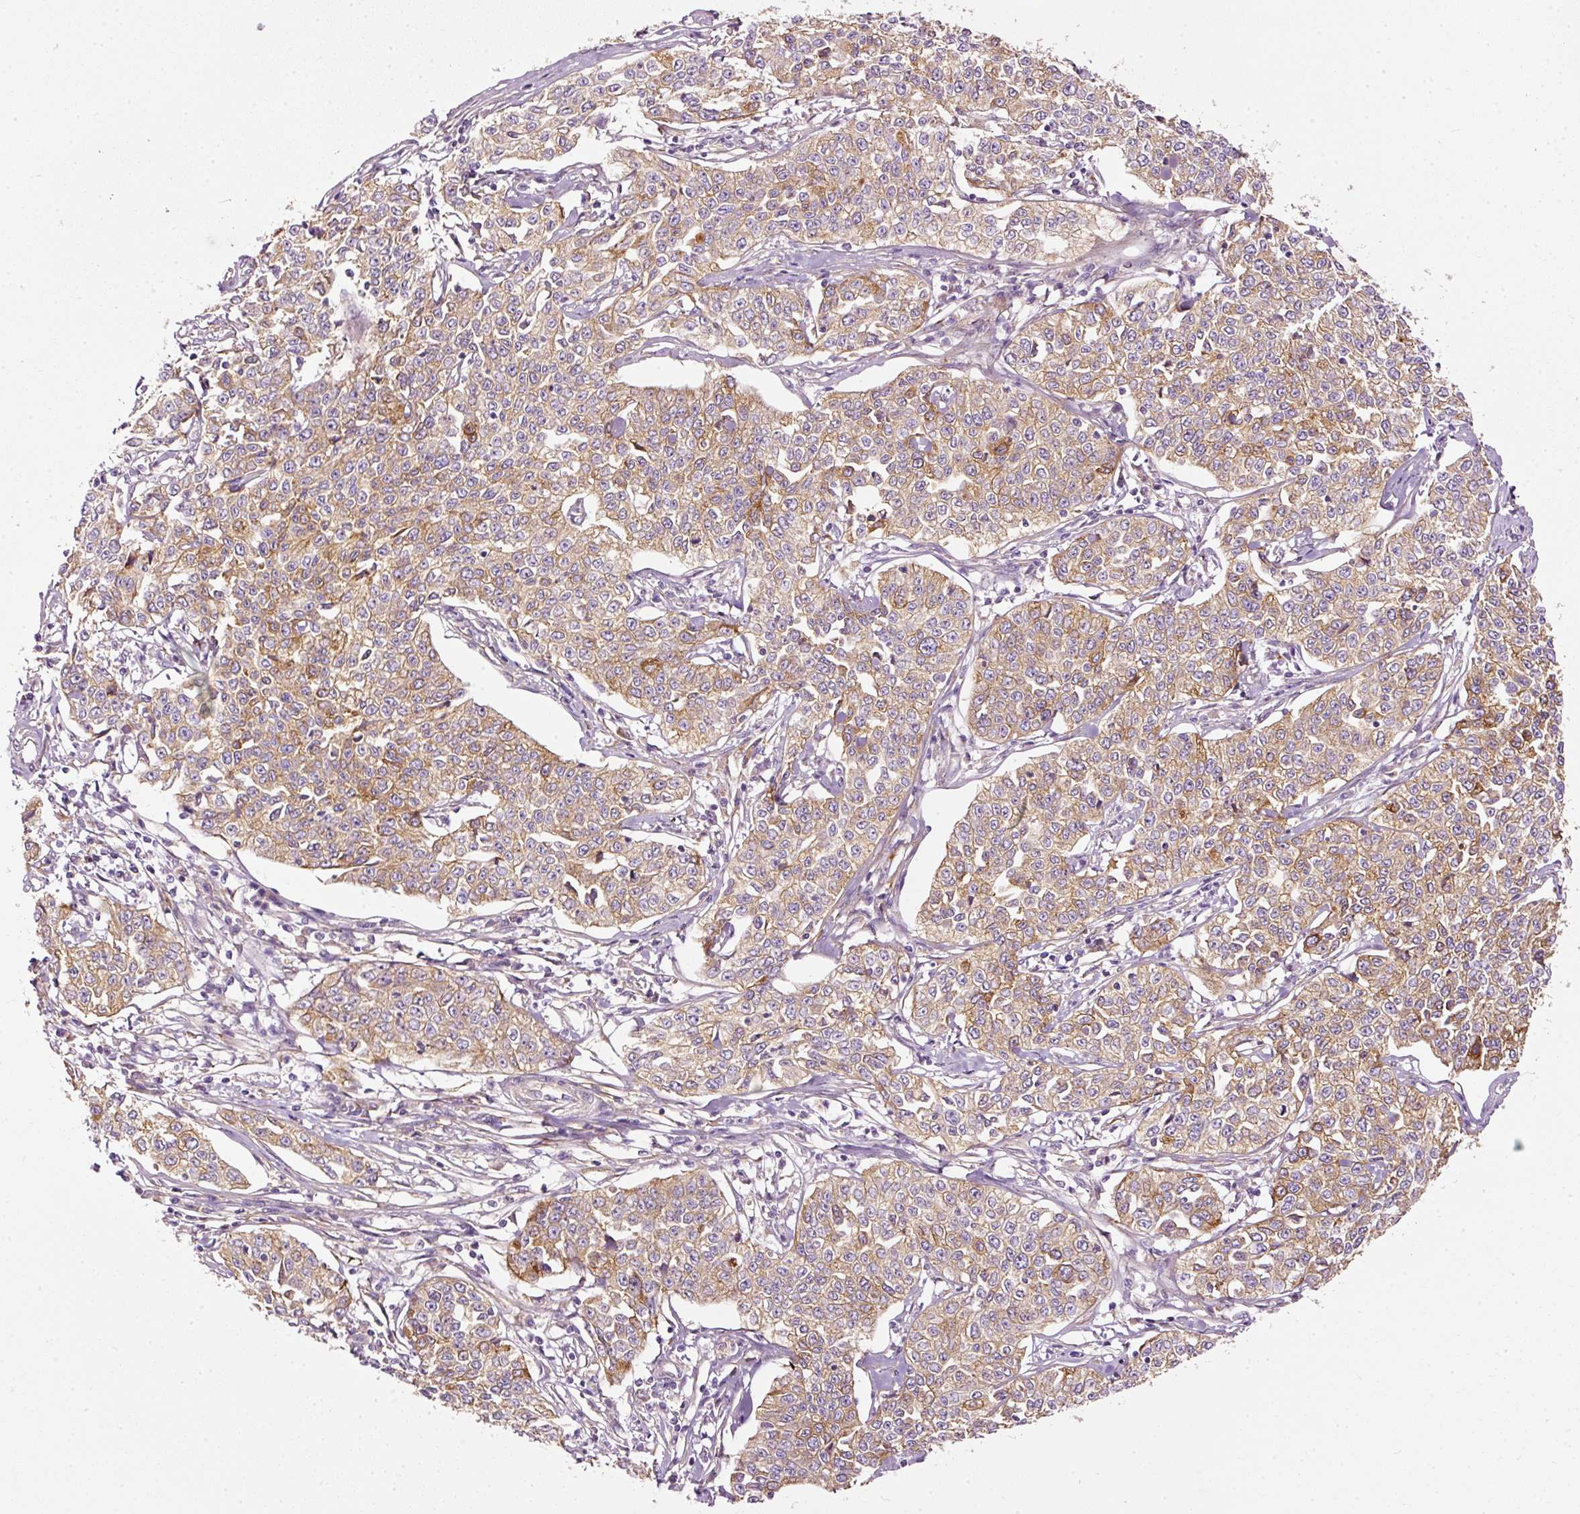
{"staining": {"intensity": "moderate", "quantity": ">75%", "location": "cytoplasmic/membranous"}, "tissue": "cervical cancer", "cell_type": "Tumor cells", "image_type": "cancer", "snomed": [{"axis": "morphology", "description": "Squamous cell carcinoma, NOS"}, {"axis": "topography", "description": "Cervix"}], "caption": "Squamous cell carcinoma (cervical) stained for a protein displays moderate cytoplasmic/membranous positivity in tumor cells. Immunohistochemistry (ihc) stains the protein in brown and the nuclei are stained blue.", "gene": "PAQR9", "patient": {"sex": "female", "age": 35}}